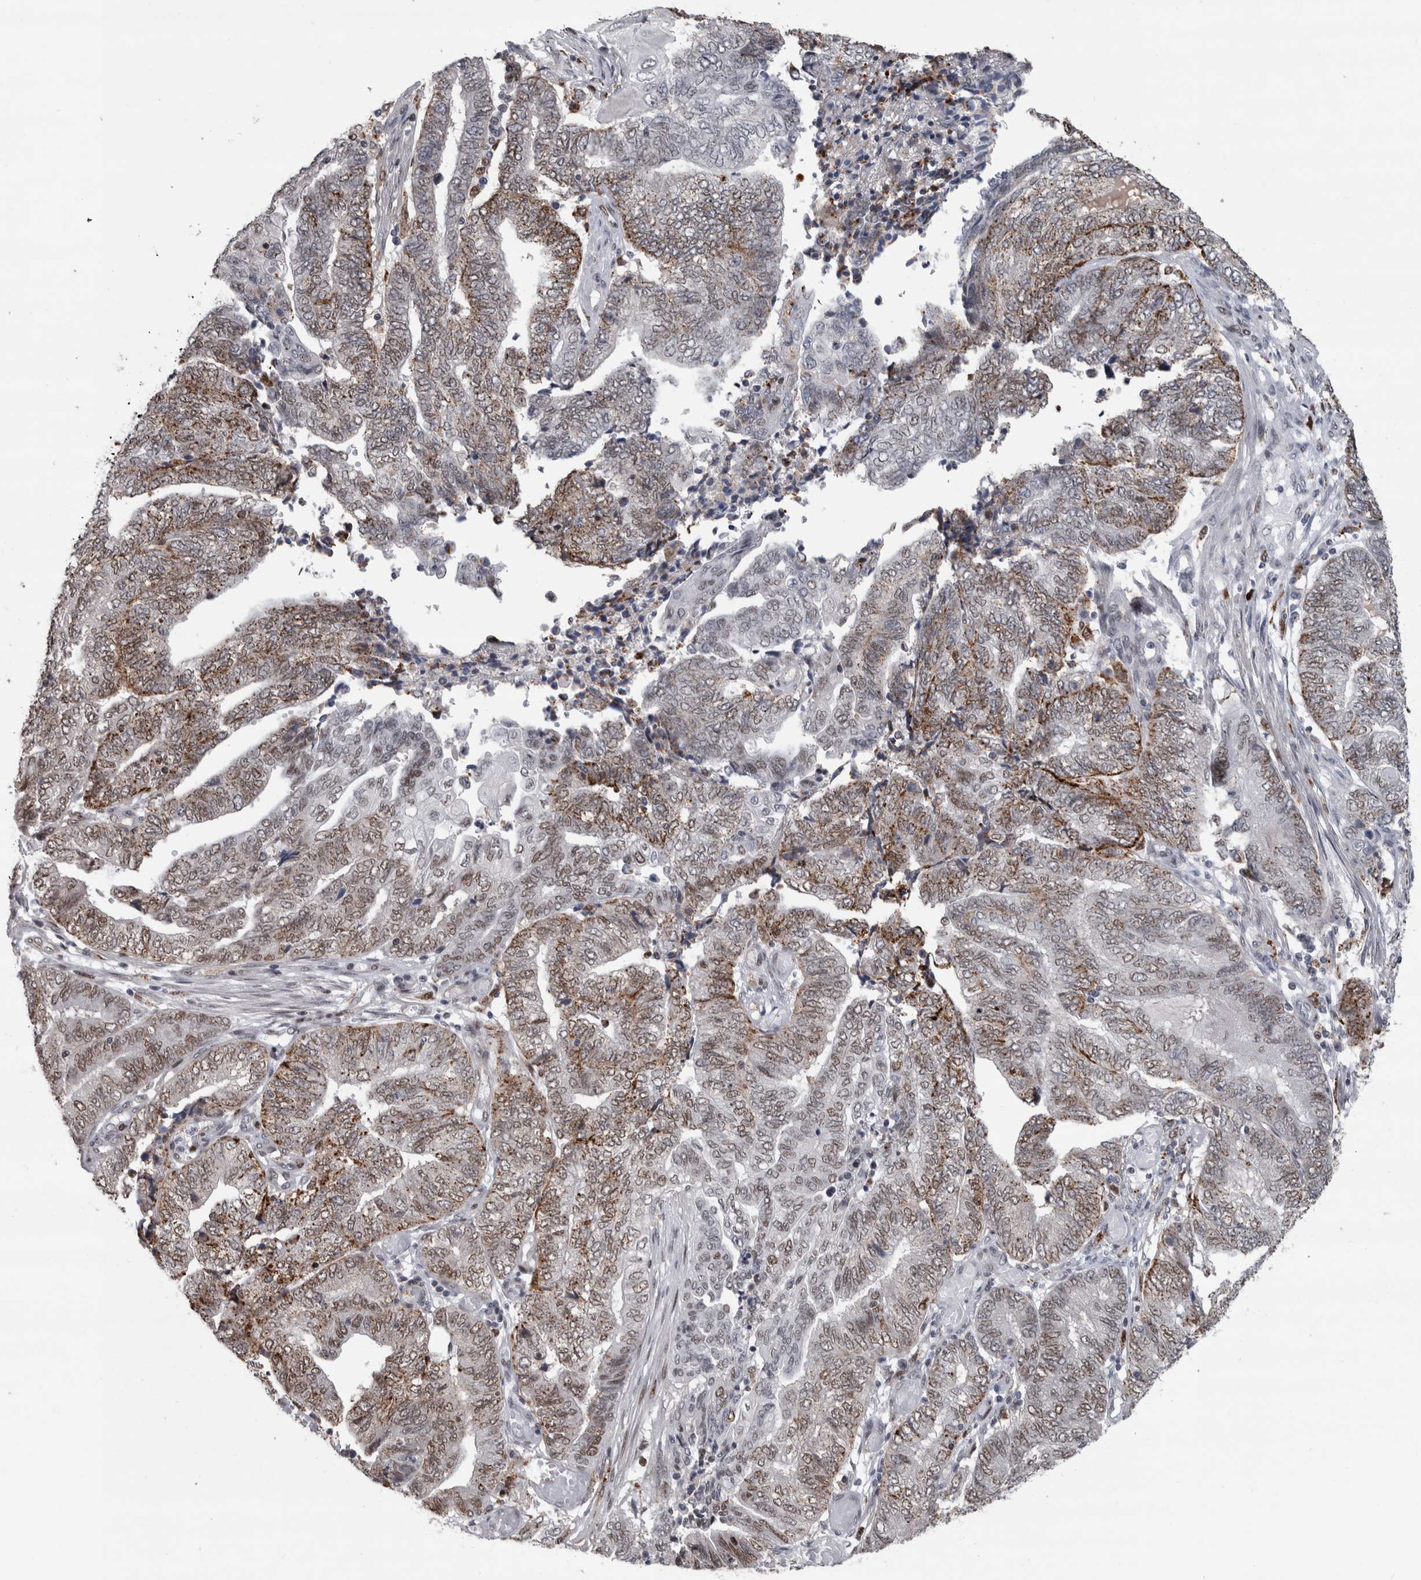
{"staining": {"intensity": "moderate", "quantity": "25%-75%", "location": "cytoplasmic/membranous,nuclear"}, "tissue": "endometrial cancer", "cell_type": "Tumor cells", "image_type": "cancer", "snomed": [{"axis": "morphology", "description": "Adenocarcinoma, NOS"}, {"axis": "topography", "description": "Uterus"}, {"axis": "topography", "description": "Endometrium"}], "caption": "Immunohistochemical staining of endometrial adenocarcinoma exhibits medium levels of moderate cytoplasmic/membranous and nuclear protein staining in approximately 25%-75% of tumor cells.", "gene": "POLD2", "patient": {"sex": "female", "age": 70}}